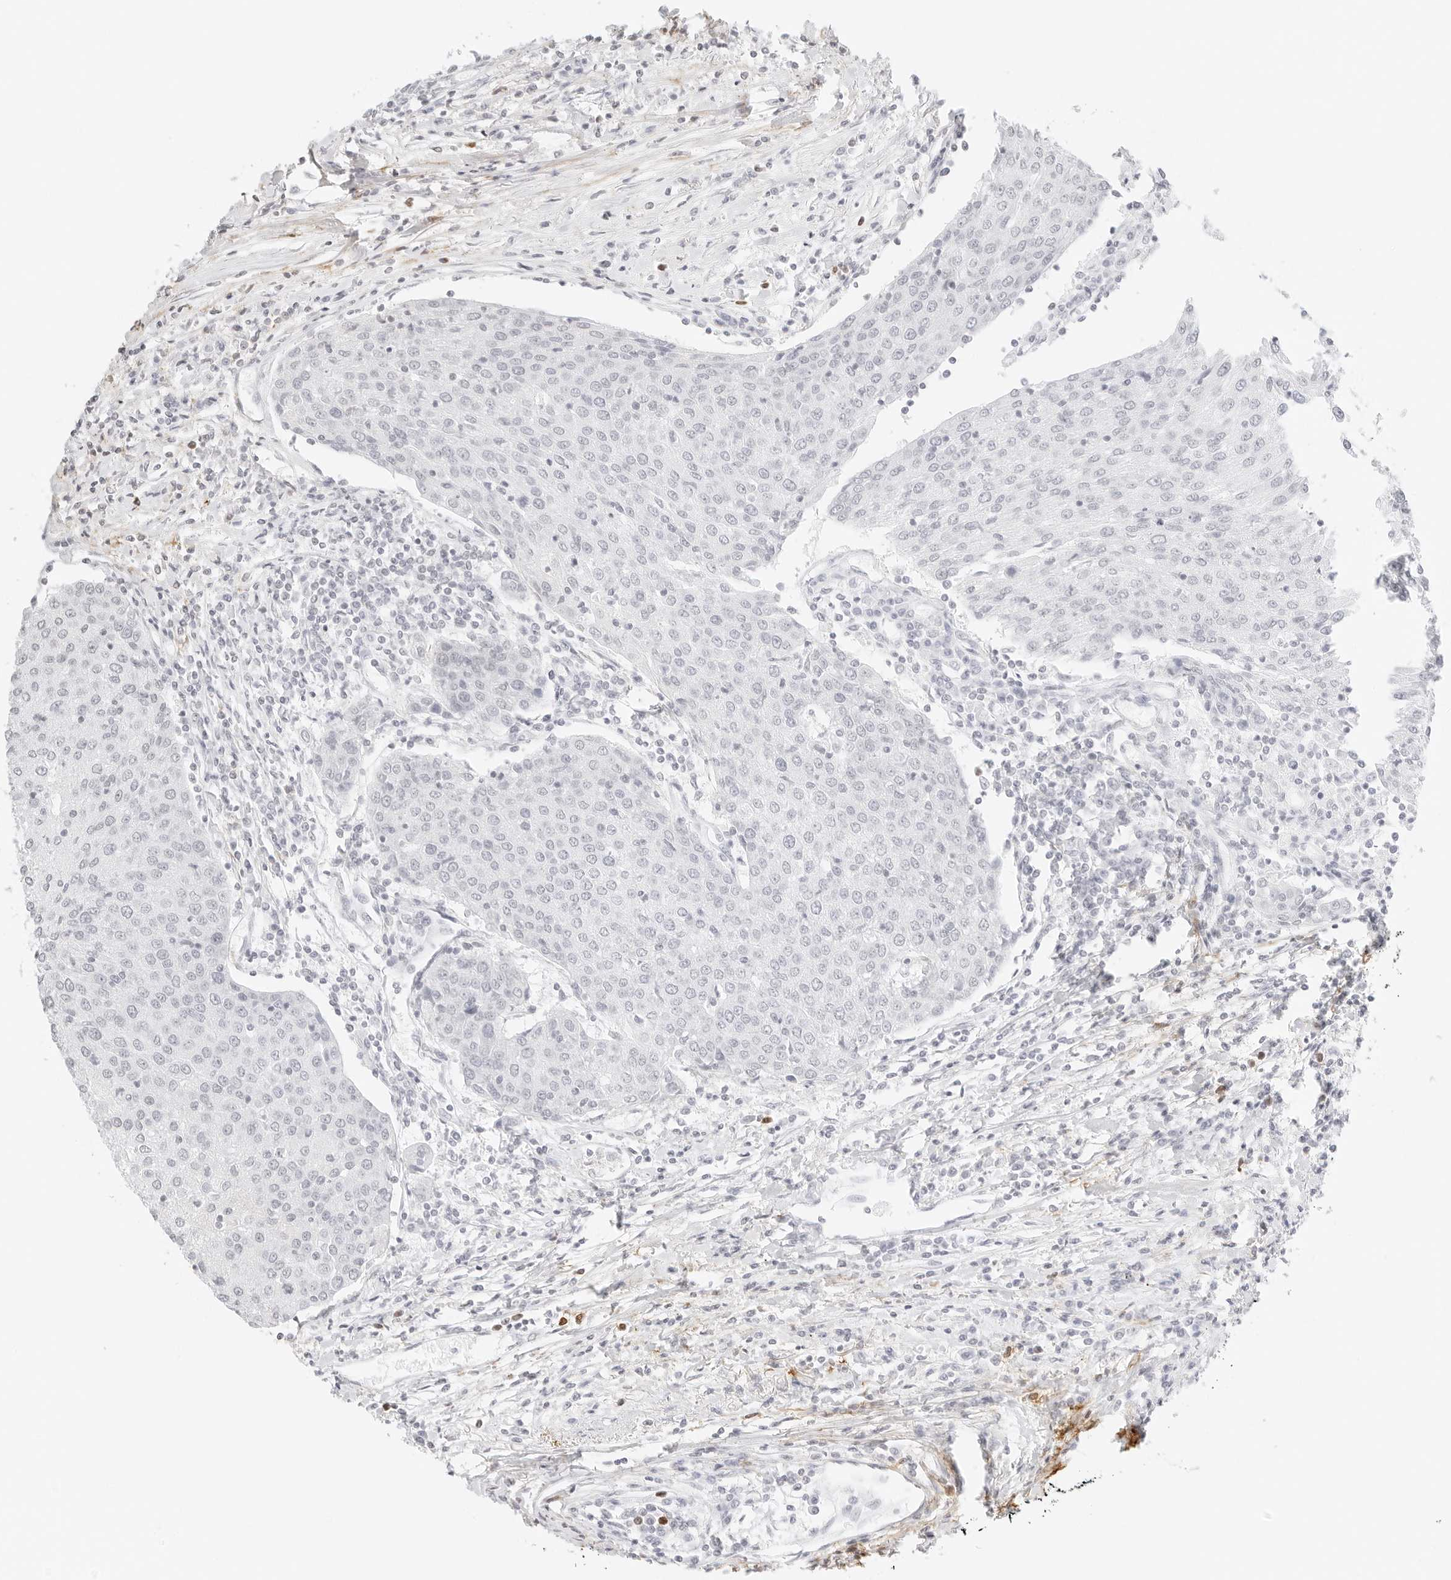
{"staining": {"intensity": "negative", "quantity": "none", "location": "none"}, "tissue": "urothelial cancer", "cell_type": "Tumor cells", "image_type": "cancer", "snomed": [{"axis": "morphology", "description": "Urothelial carcinoma, High grade"}, {"axis": "topography", "description": "Urinary bladder"}], "caption": "DAB immunohistochemical staining of urothelial carcinoma (high-grade) demonstrates no significant expression in tumor cells.", "gene": "FBLN5", "patient": {"sex": "female", "age": 85}}